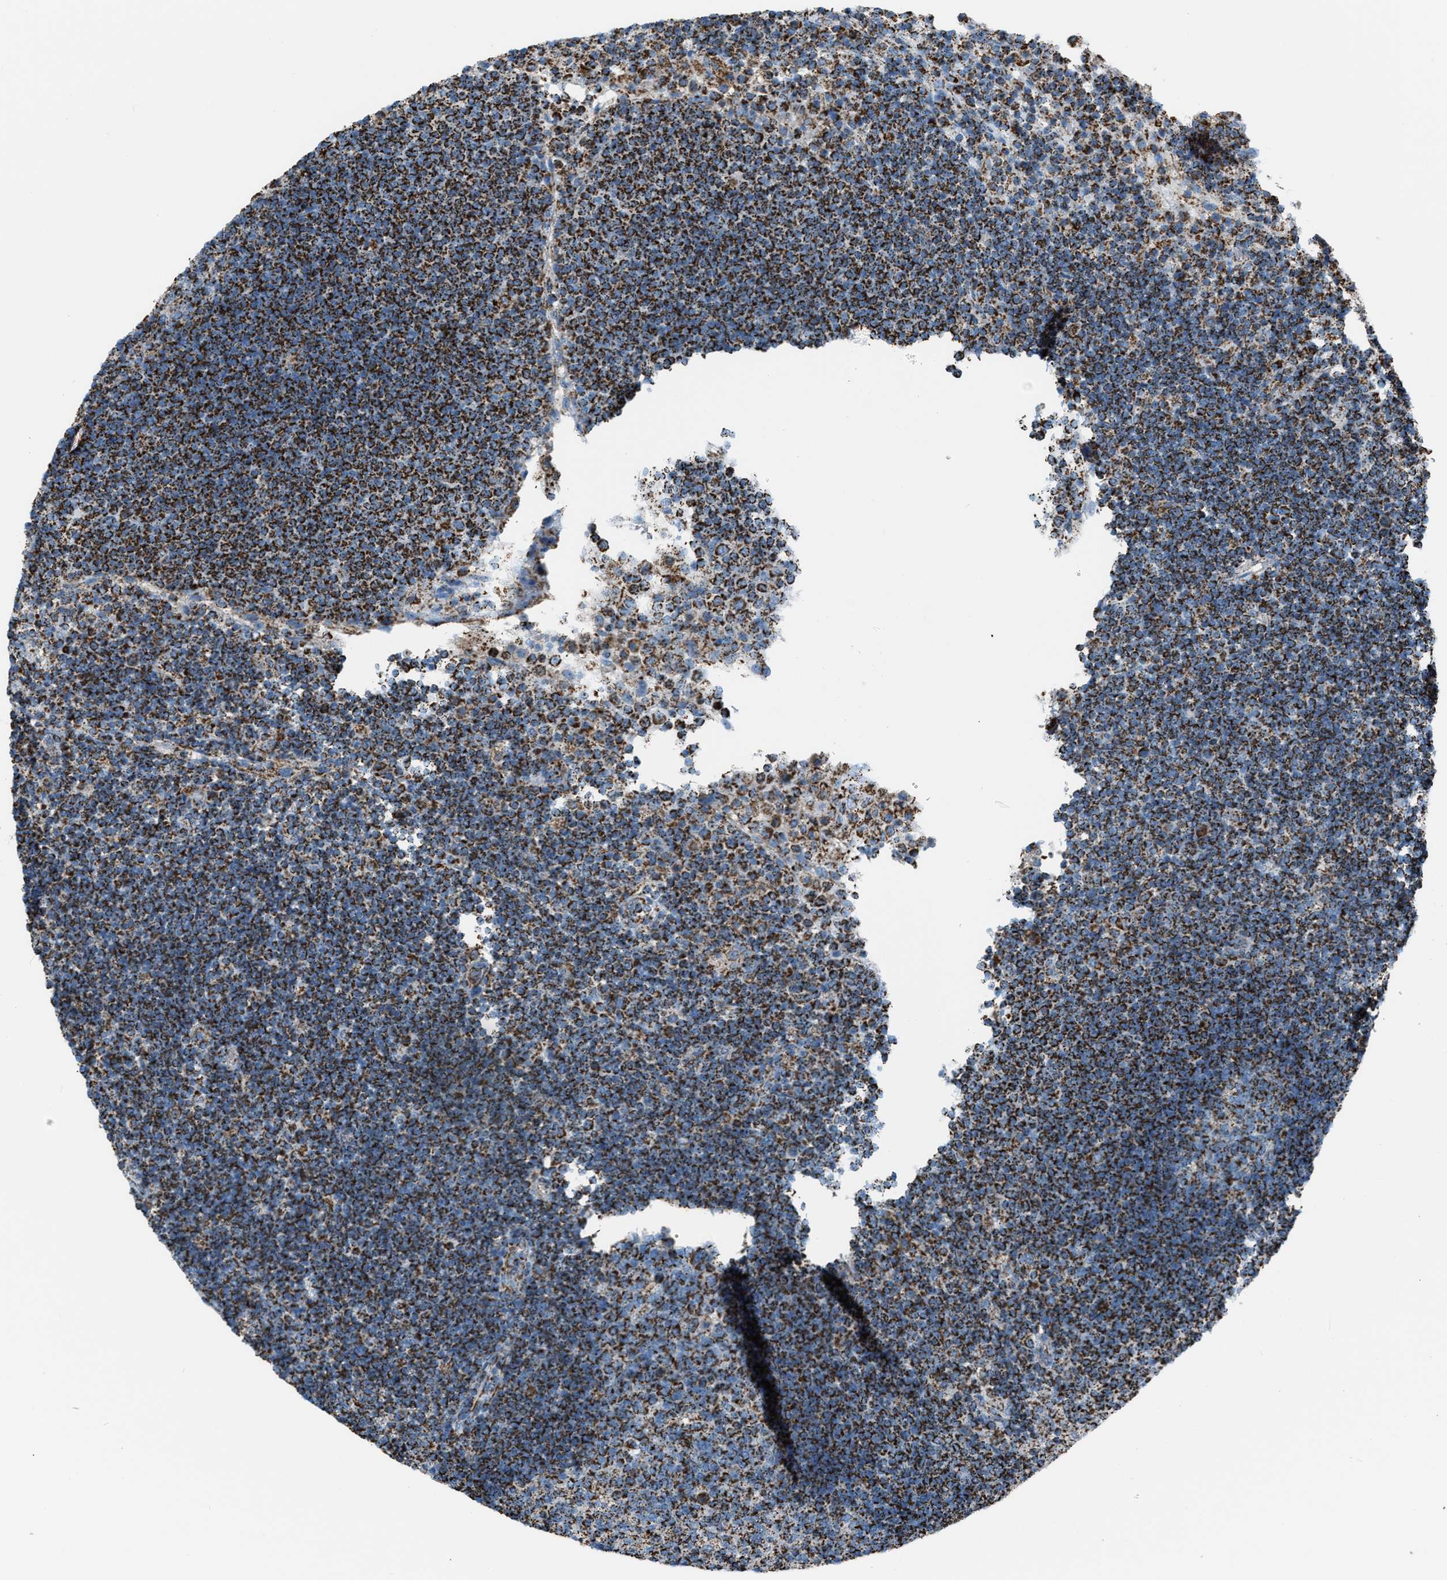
{"staining": {"intensity": "strong", "quantity": ">75%", "location": "cytoplasmic/membranous"}, "tissue": "lymph node", "cell_type": "Germinal center cells", "image_type": "normal", "snomed": [{"axis": "morphology", "description": "Normal tissue, NOS"}, {"axis": "topography", "description": "Lymph node"}], "caption": "Immunohistochemistry (IHC) staining of unremarkable lymph node, which reveals high levels of strong cytoplasmic/membranous expression in about >75% of germinal center cells indicating strong cytoplasmic/membranous protein positivity. The staining was performed using DAB (brown) for protein detection and nuclei were counterstained in hematoxylin (blue).", "gene": "MDH2", "patient": {"sex": "female", "age": 53}}